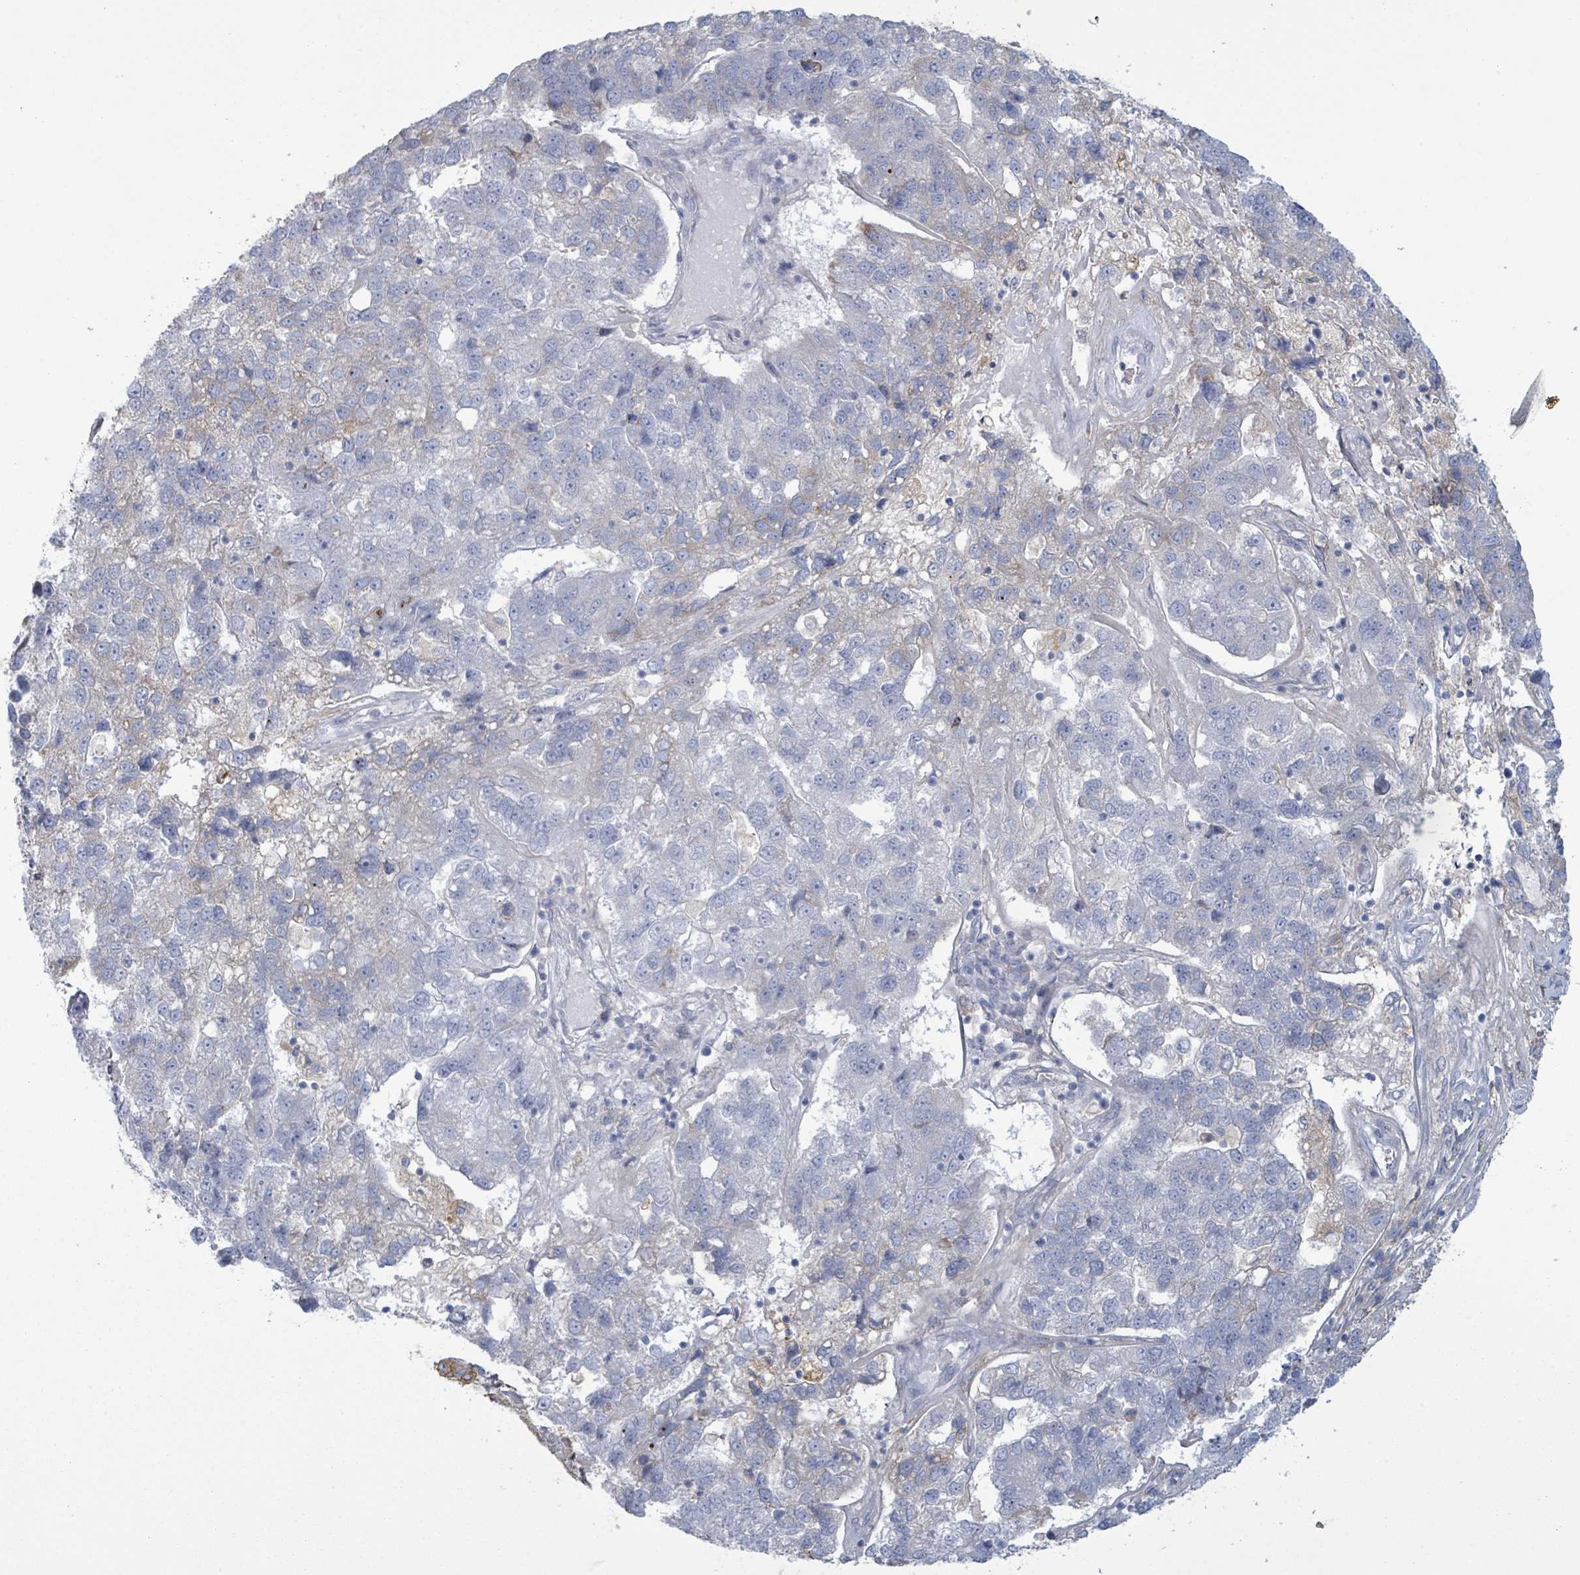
{"staining": {"intensity": "negative", "quantity": "none", "location": "none"}, "tissue": "pancreatic cancer", "cell_type": "Tumor cells", "image_type": "cancer", "snomed": [{"axis": "morphology", "description": "Adenocarcinoma, NOS"}, {"axis": "topography", "description": "Pancreas"}], "caption": "Pancreatic cancer (adenocarcinoma) was stained to show a protein in brown. There is no significant staining in tumor cells.", "gene": "COL13A1", "patient": {"sex": "female", "age": 61}}